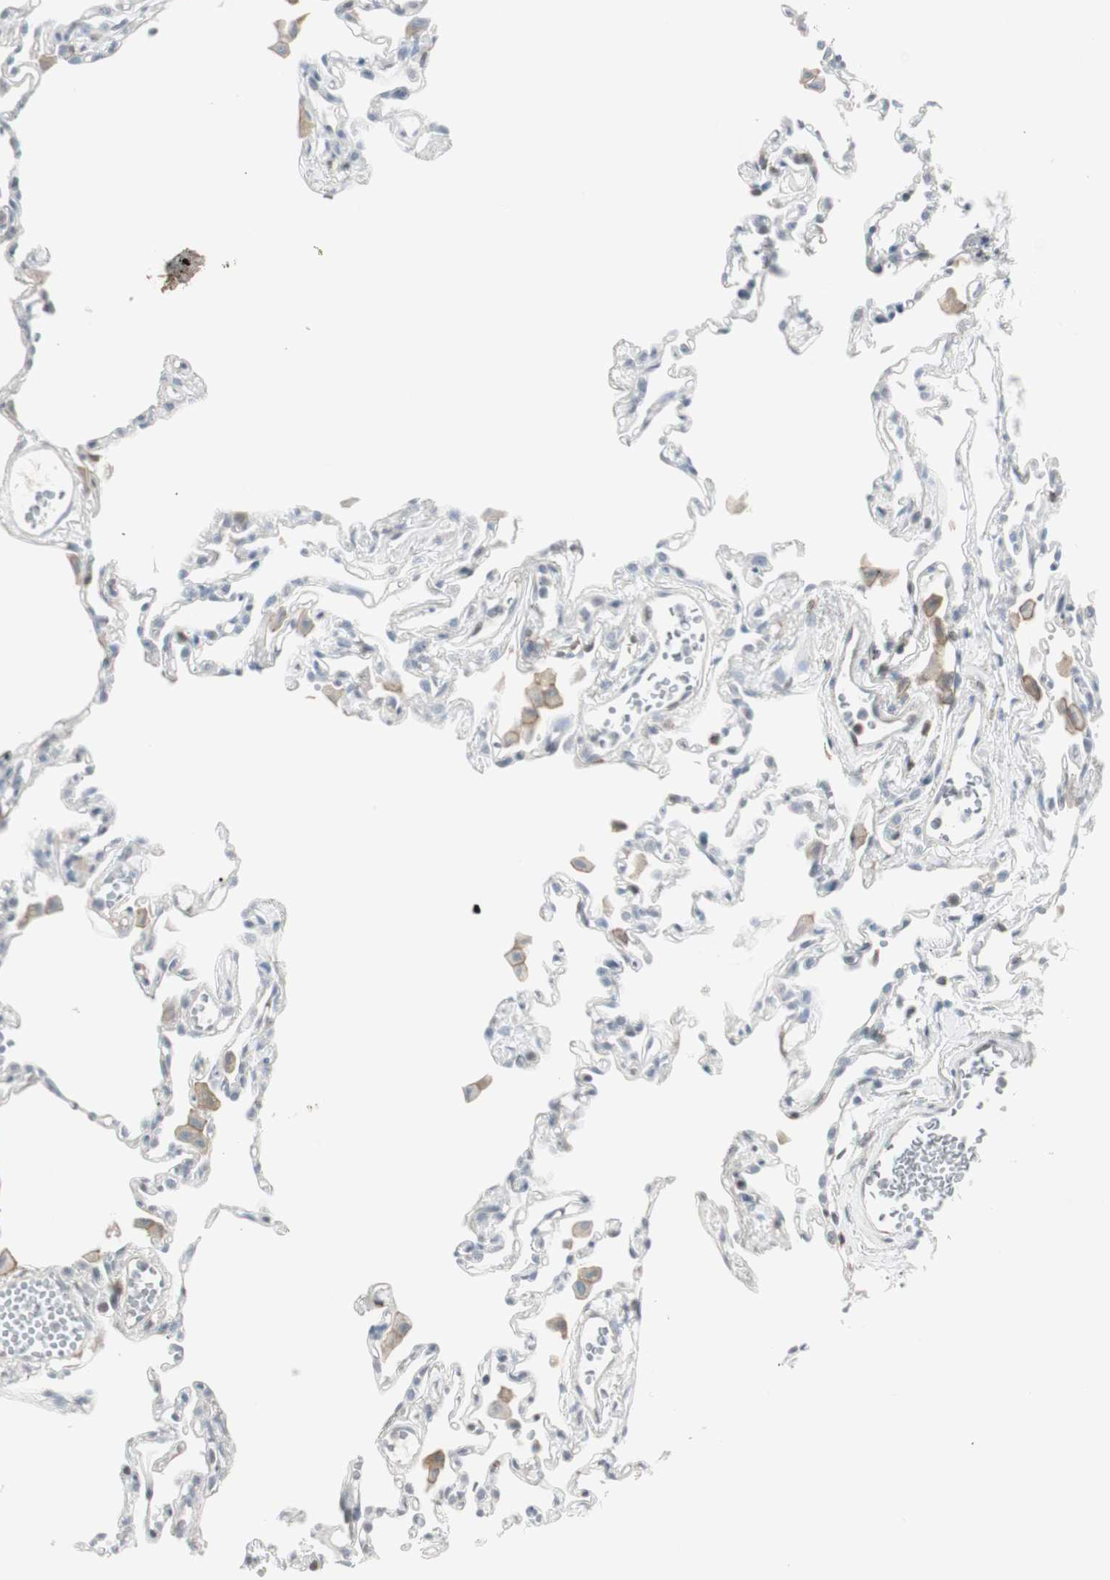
{"staining": {"intensity": "negative", "quantity": "none", "location": "none"}, "tissue": "lung", "cell_type": "Alveolar cells", "image_type": "normal", "snomed": [{"axis": "morphology", "description": "Normal tissue, NOS"}, {"axis": "topography", "description": "Lung"}], "caption": "High power microscopy histopathology image of an immunohistochemistry (IHC) image of normal lung, revealing no significant staining in alveolar cells.", "gene": "MAP4K4", "patient": {"sex": "female", "age": 49}}